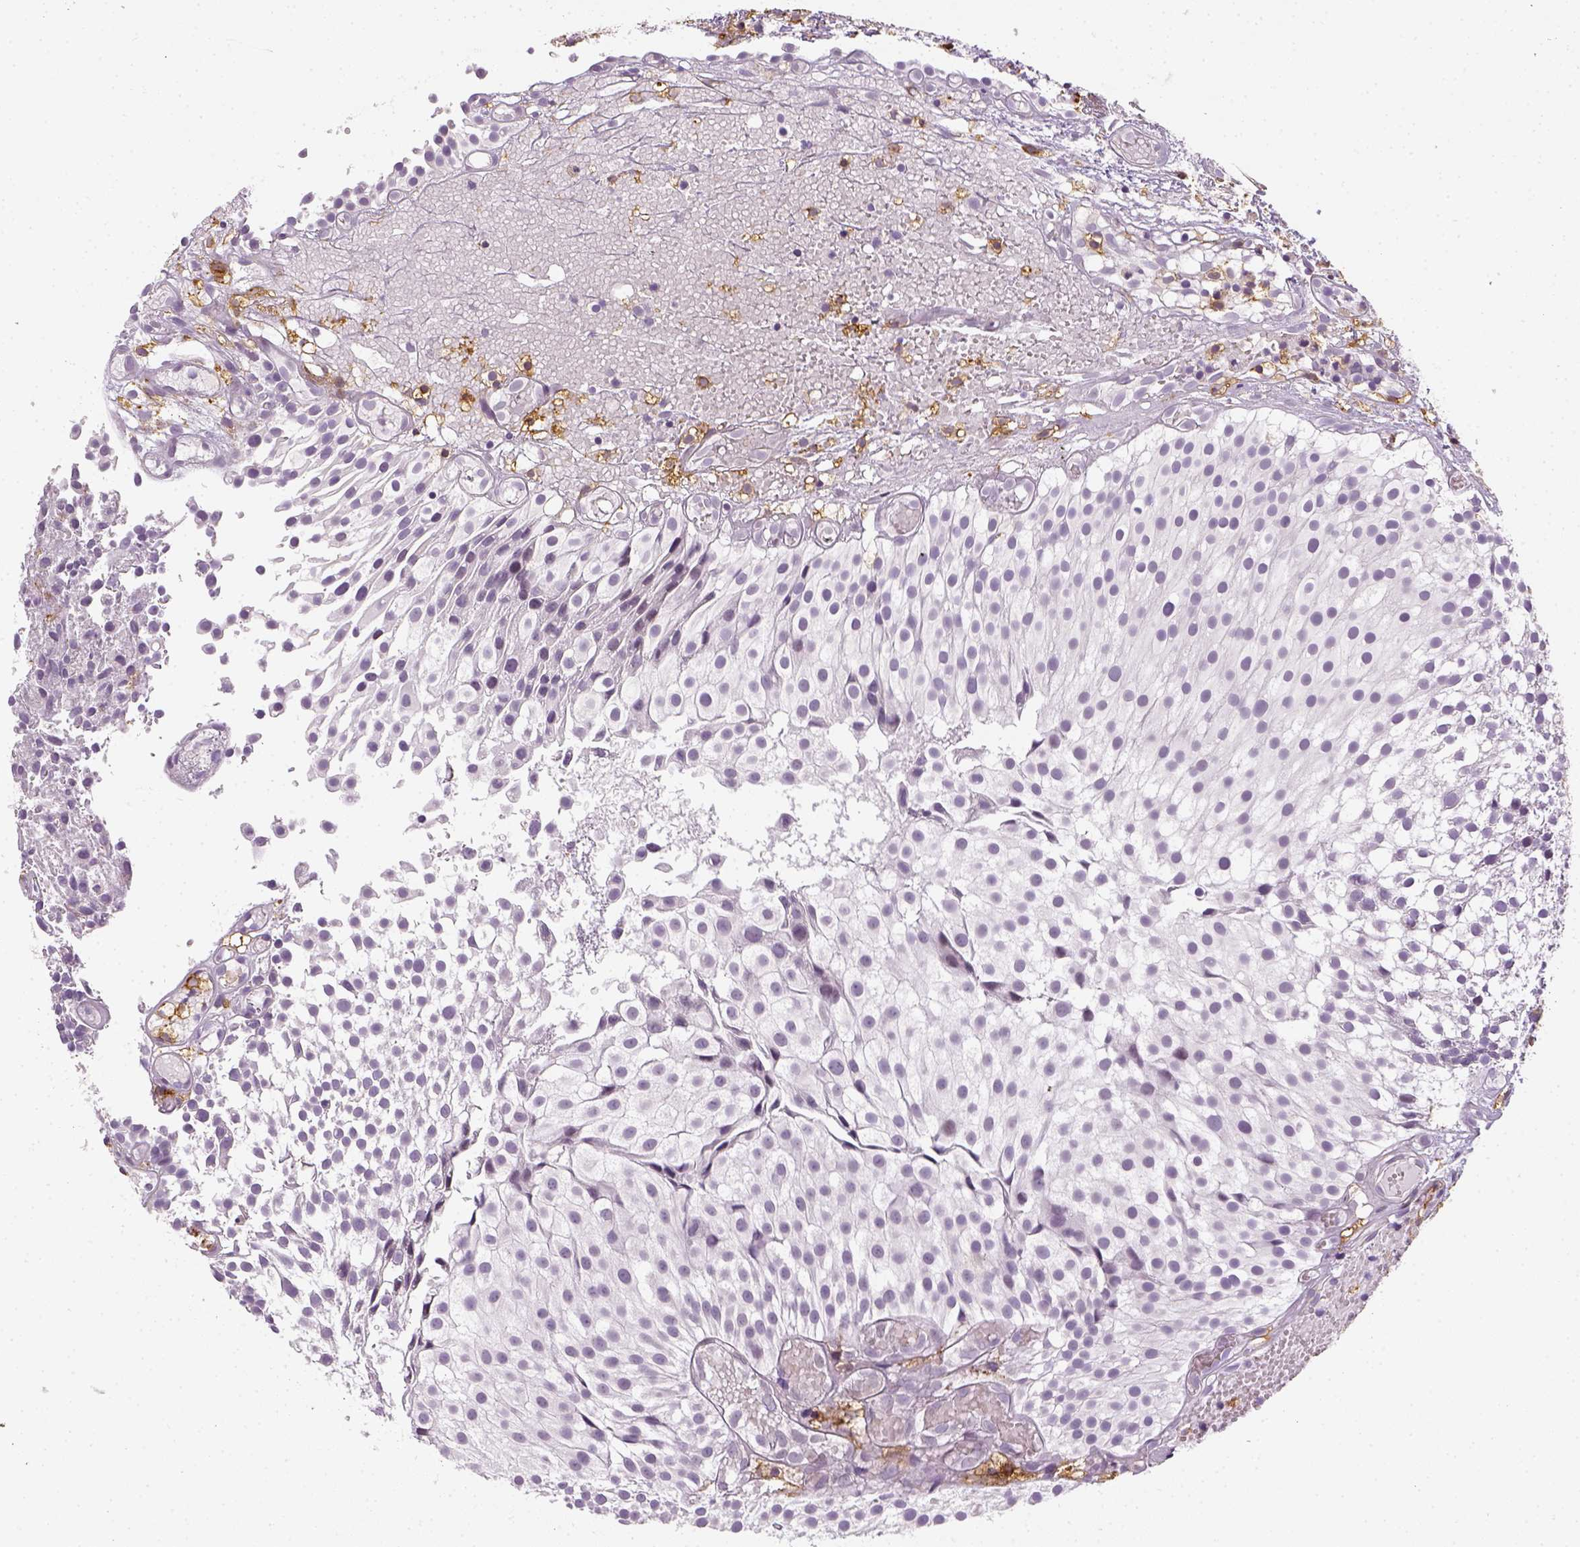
{"staining": {"intensity": "negative", "quantity": "none", "location": "none"}, "tissue": "urothelial cancer", "cell_type": "Tumor cells", "image_type": "cancer", "snomed": [{"axis": "morphology", "description": "Urothelial carcinoma, Low grade"}, {"axis": "topography", "description": "Urinary bladder"}], "caption": "Urothelial carcinoma (low-grade) was stained to show a protein in brown. There is no significant expression in tumor cells.", "gene": "CD14", "patient": {"sex": "male", "age": 79}}